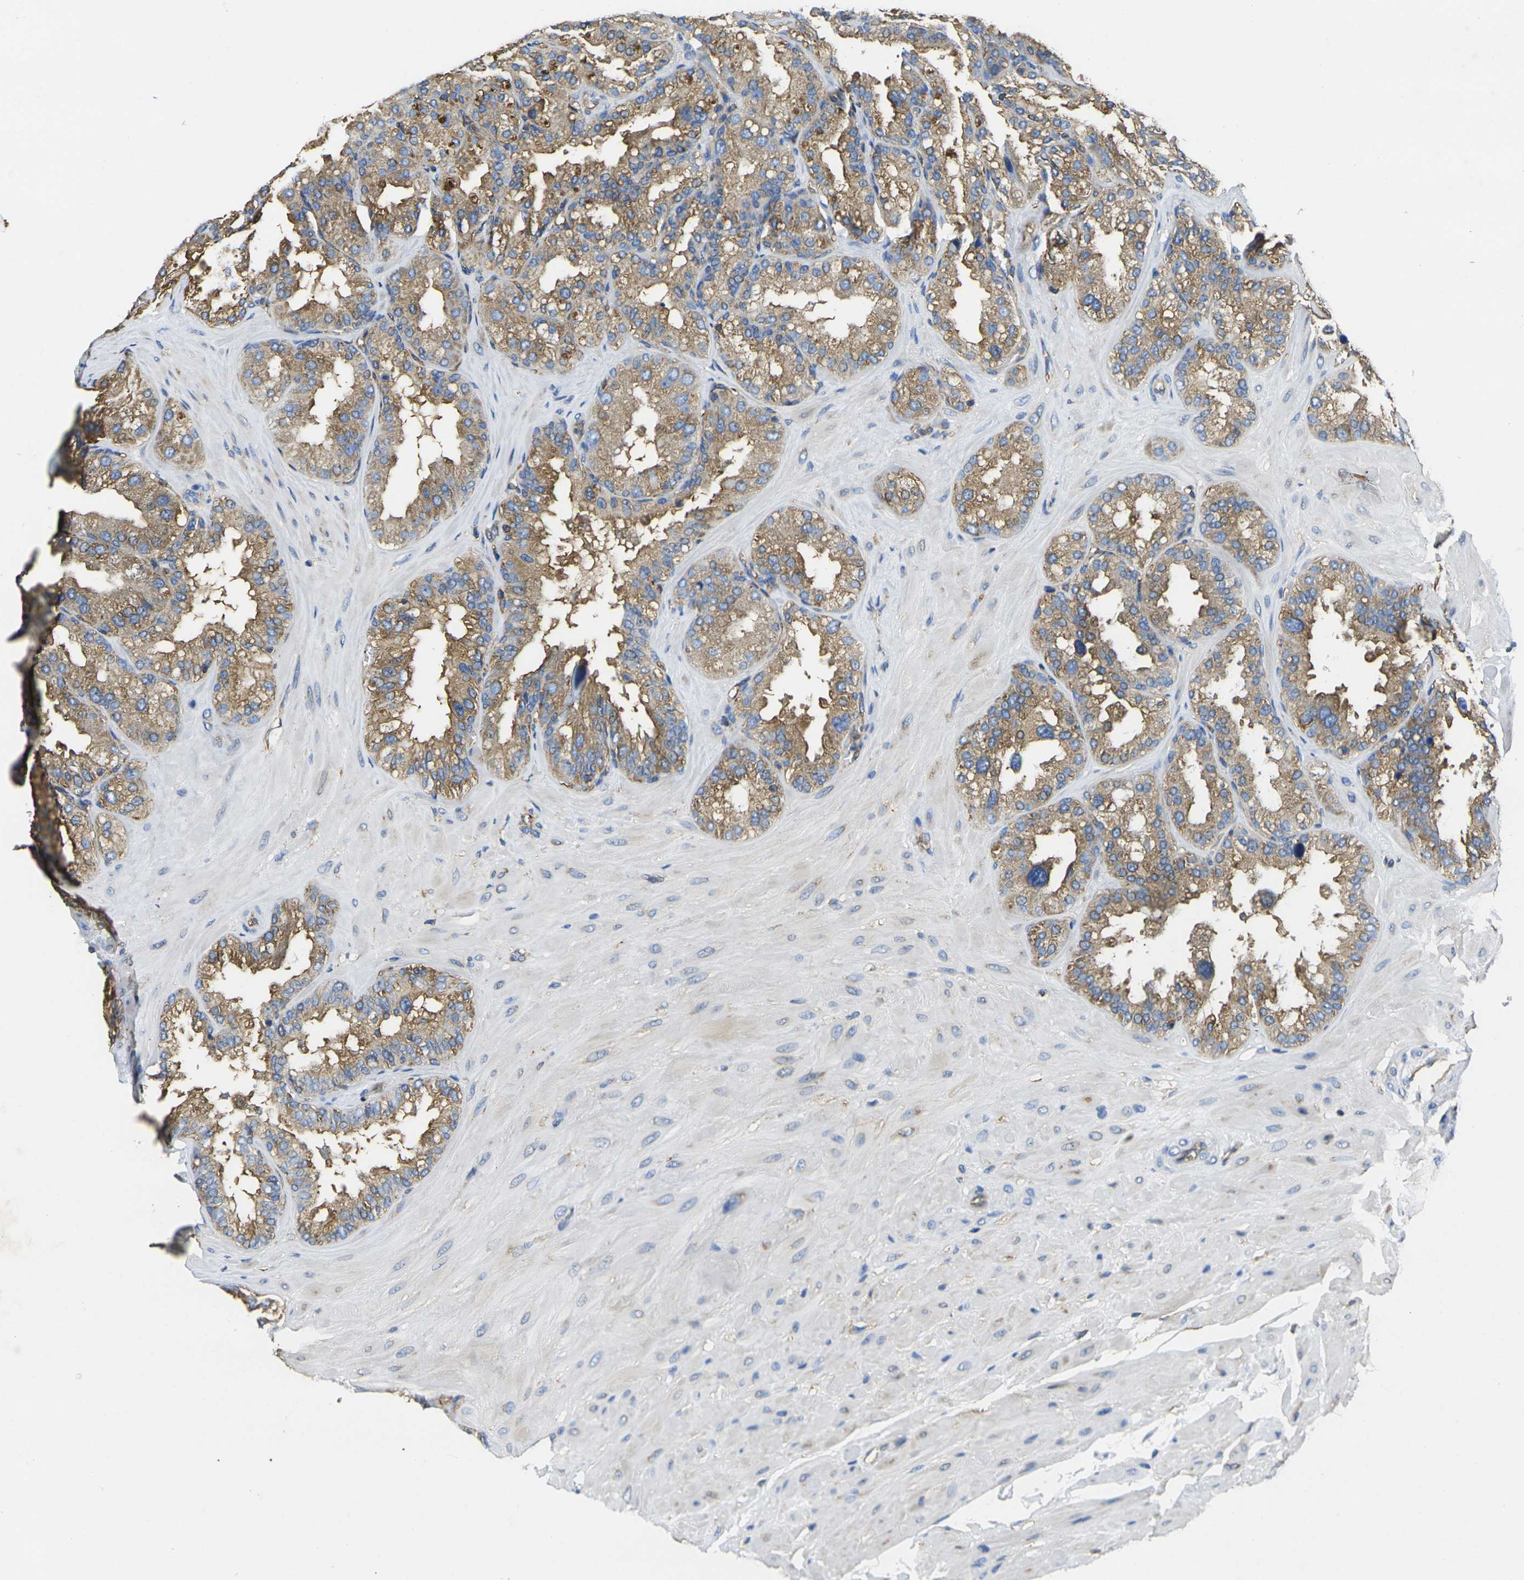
{"staining": {"intensity": "moderate", "quantity": ">75%", "location": "cytoplasmic/membranous"}, "tissue": "seminal vesicle", "cell_type": "Glandular cells", "image_type": "normal", "snomed": [{"axis": "morphology", "description": "Normal tissue, NOS"}, {"axis": "topography", "description": "Prostate"}, {"axis": "topography", "description": "Seminal veicle"}], "caption": "IHC micrograph of unremarkable human seminal vesicle stained for a protein (brown), which exhibits medium levels of moderate cytoplasmic/membranous positivity in approximately >75% of glandular cells.", "gene": "FAM110D", "patient": {"sex": "male", "age": 51}}